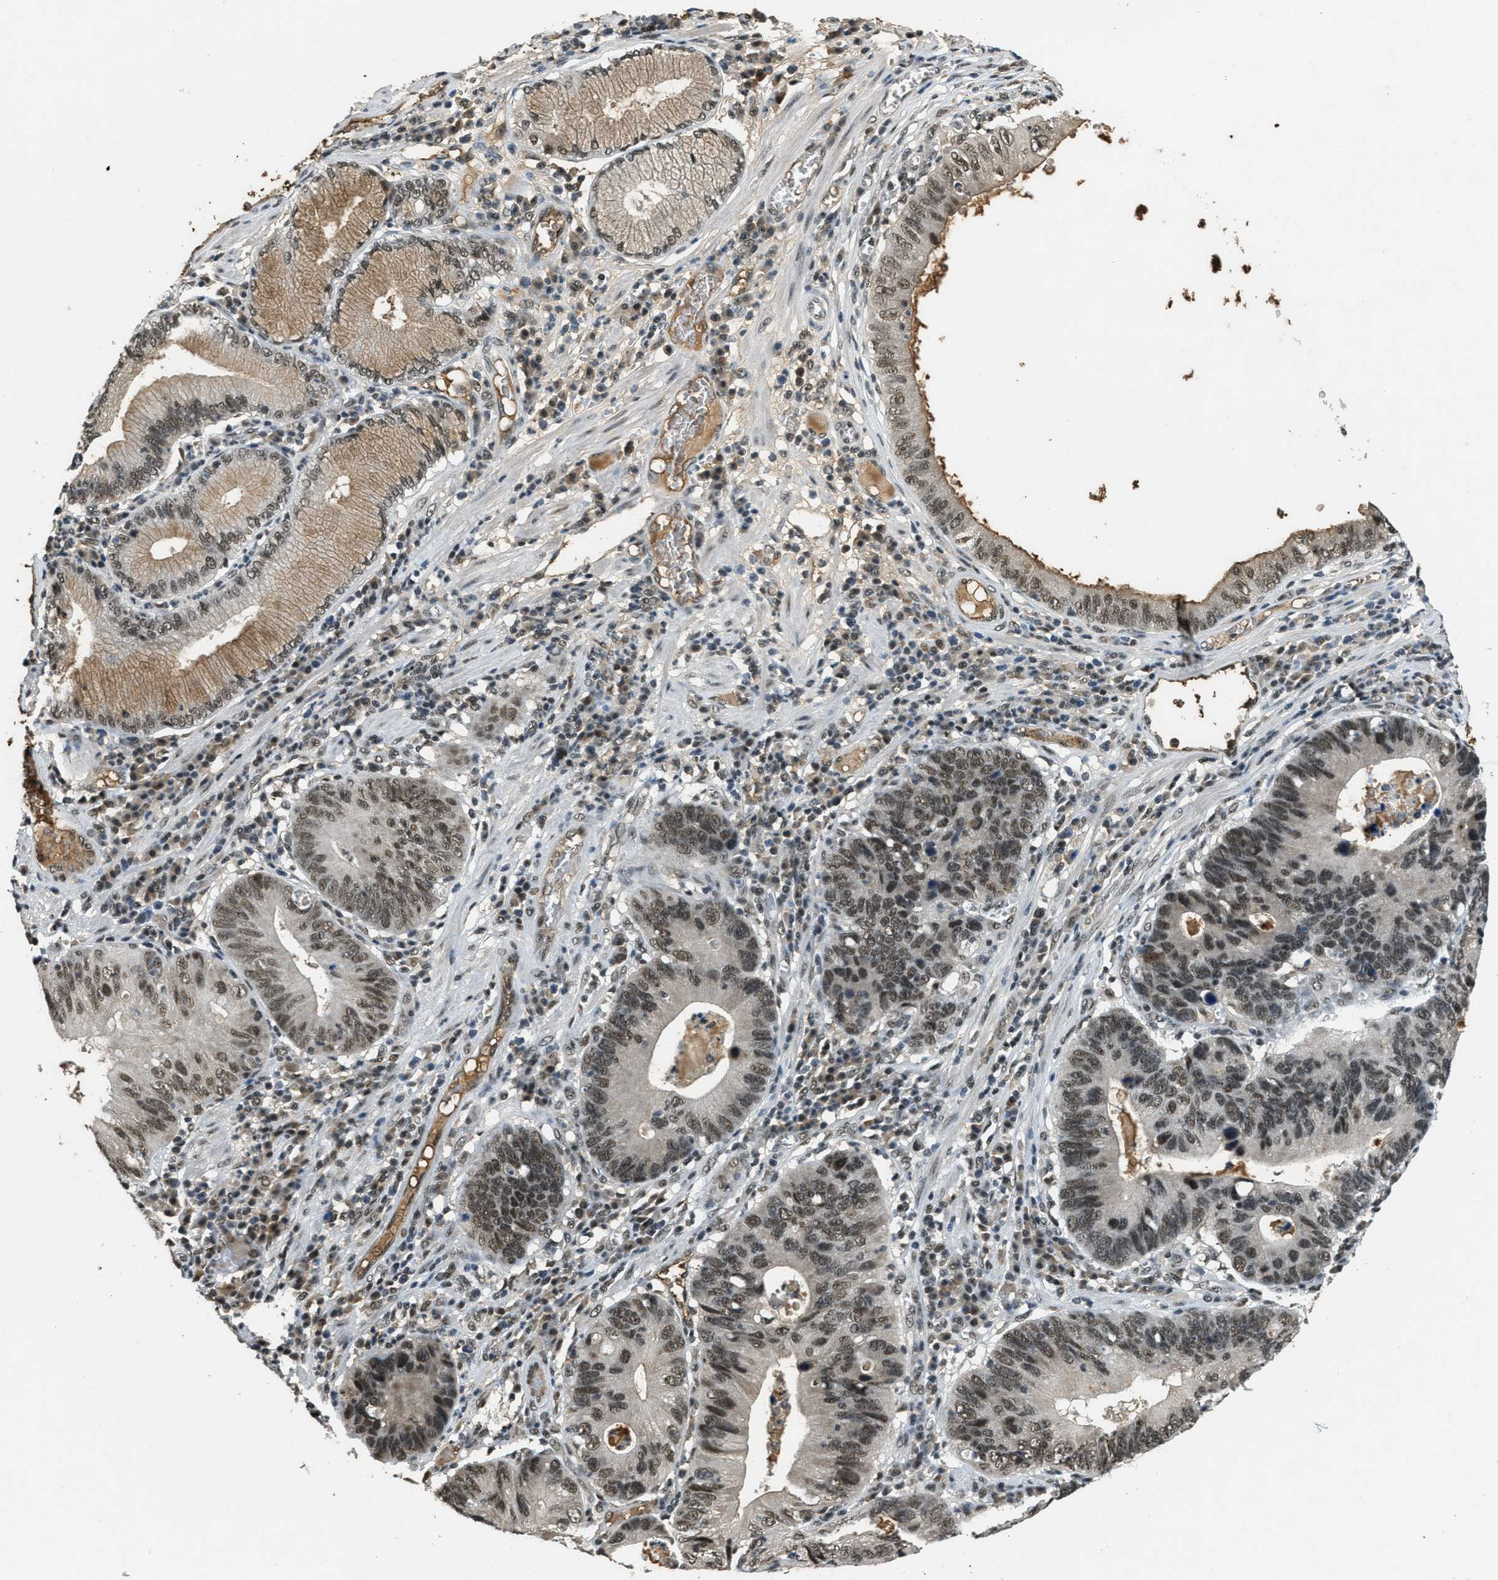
{"staining": {"intensity": "moderate", "quantity": ">75%", "location": "nuclear"}, "tissue": "stomach cancer", "cell_type": "Tumor cells", "image_type": "cancer", "snomed": [{"axis": "morphology", "description": "Adenocarcinoma, NOS"}, {"axis": "topography", "description": "Stomach"}], "caption": "Stomach cancer (adenocarcinoma) stained for a protein displays moderate nuclear positivity in tumor cells.", "gene": "ZNF148", "patient": {"sex": "male", "age": 59}}